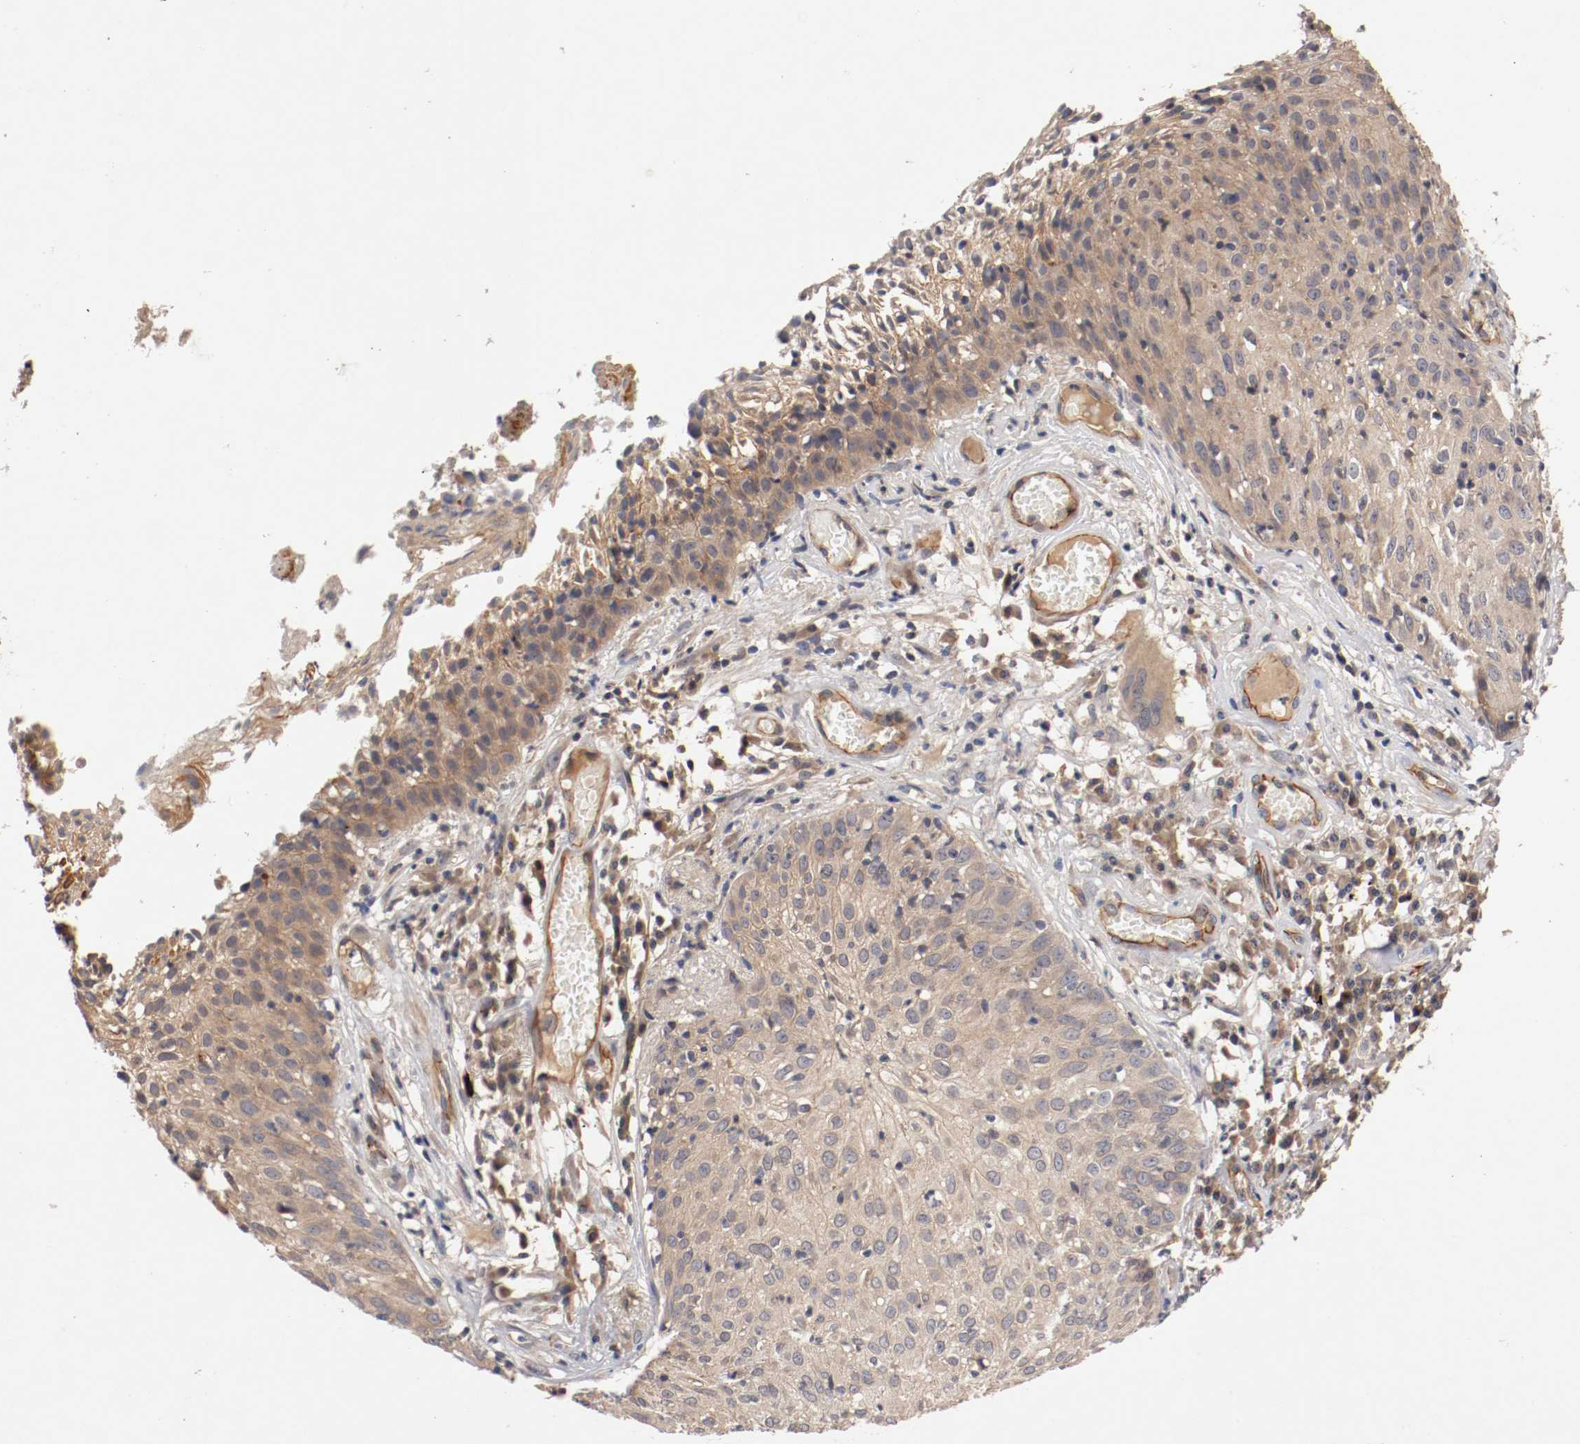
{"staining": {"intensity": "weak", "quantity": ">75%", "location": "cytoplasmic/membranous"}, "tissue": "skin cancer", "cell_type": "Tumor cells", "image_type": "cancer", "snomed": [{"axis": "morphology", "description": "Squamous cell carcinoma, NOS"}, {"axis": "topography", "description": "Skin"}], "caption": "This photomicrograph displays IHC staining of squamous cell carcinoma (skin), with low weak cytoplasmic/membranous expression in about >75% of tumor cells.", "gene": "TYK2", "patient": {"sex": "male", "age": 65}}